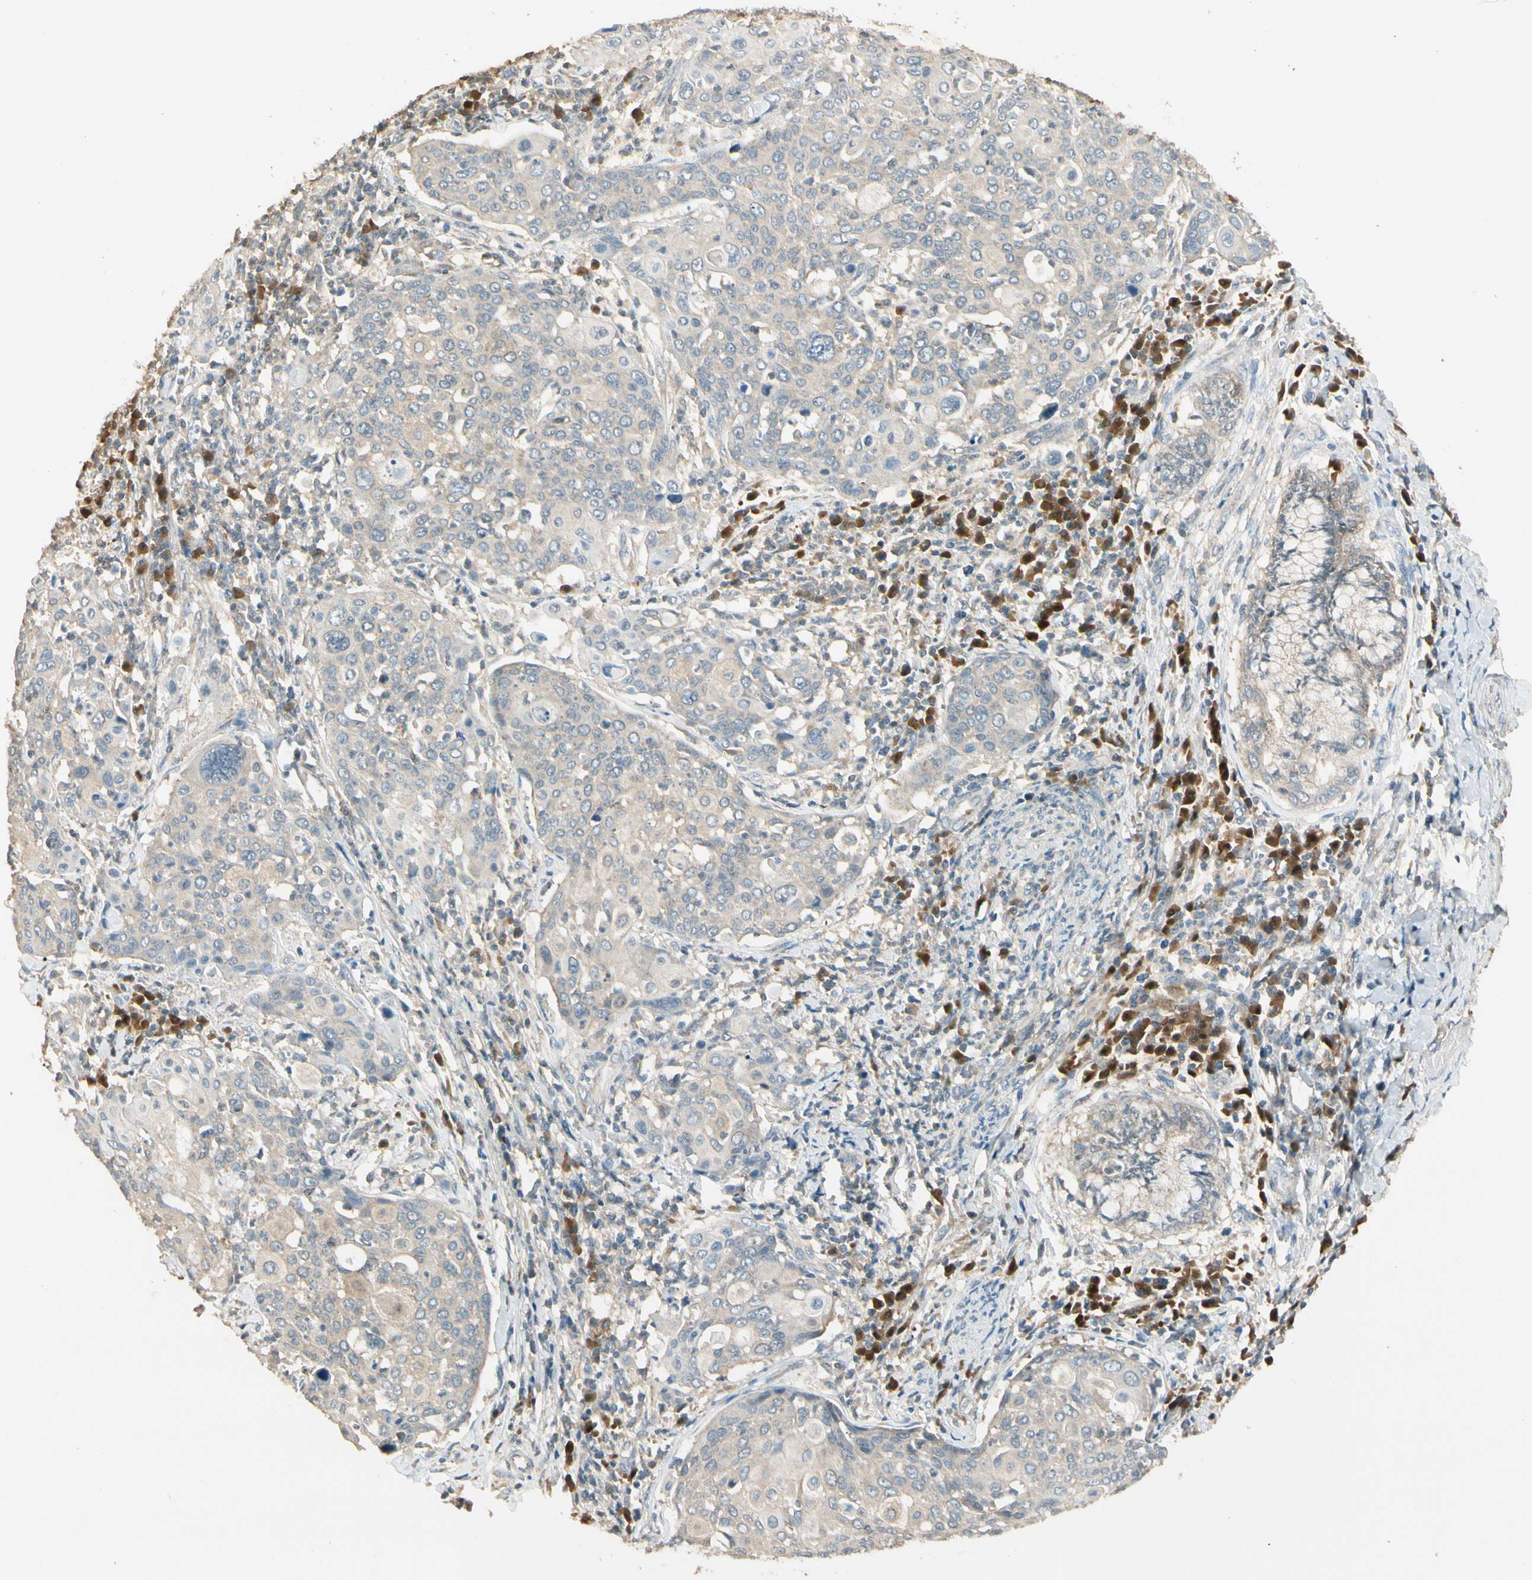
{"staining": {"intensity": "weak", "quantity": "25%-75%", "location": "cytoplasmic/membranous"}, "tissue": "cervical cancer", "cell_type": "Tumor cells", "image_type": "cancer", "snomed": [{"axis": "morphology", "description": "Squamous cell carcinoma, NOS"}, {"axis": "topography", "description": "Cervix"}], "caption": "Brown immunohistochemical staining in squamous cell carcinoma (cervical) exhibits weak cytoplasmic/membranous positivity in approximately 25%-75% of tumor cells.", "gene": "PLXNA1", "patient": {"sex": "female", "age": 40}}